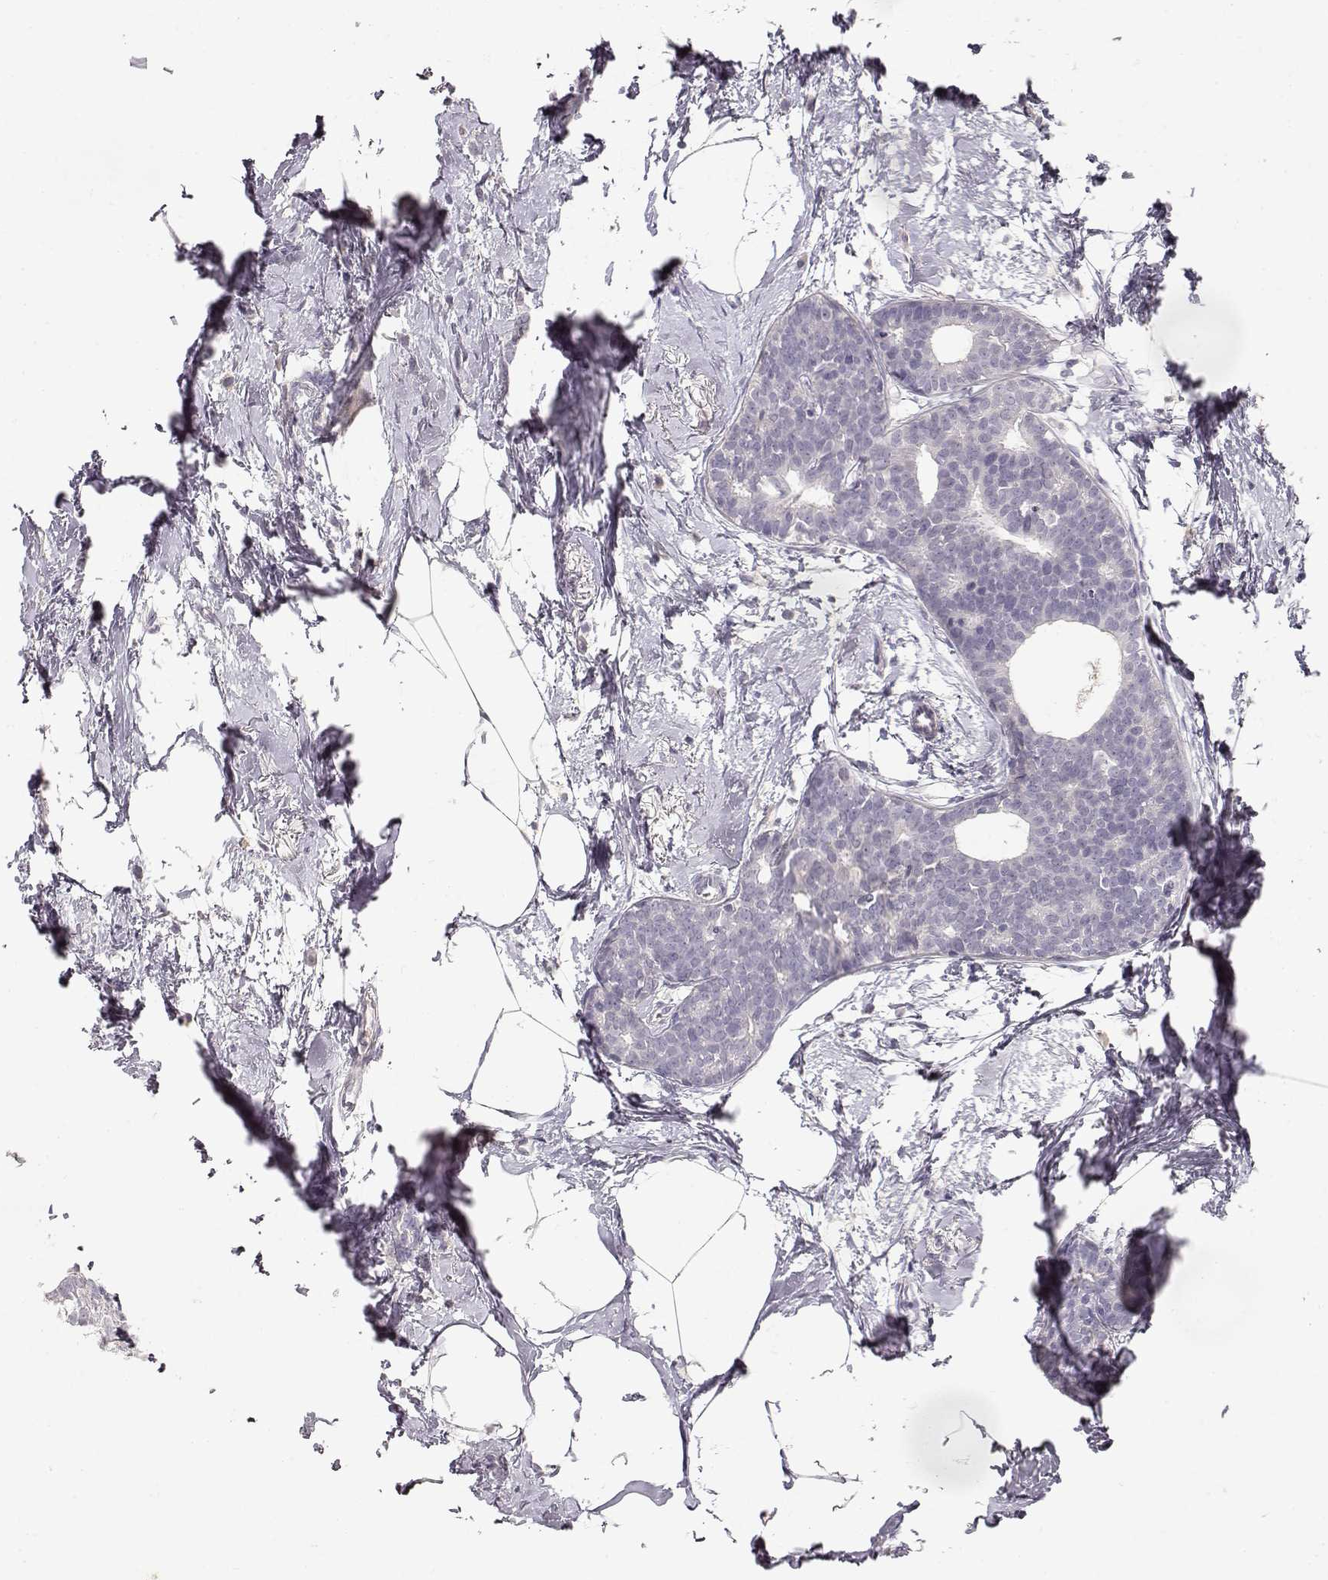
{"staining": {"intensity": "negative", "quantity": "none", "location": "none"}, "tissue": "breast cancer", "cell_type": "Tumor cells", "image_type": "cancer", "snomed": [{"axis": "morphology", "description": "Duct carcinoma"}, {"axis": "topography", "description": "Breast"}], "caption": "This is an immunohistochemistry (IHC) photomicrograph of breast cancer (invasive ductal carcinoma). There is no positivity in tumor cells.", "gene": "TPH2", "patient": {"sex": "female", "age": 40}}